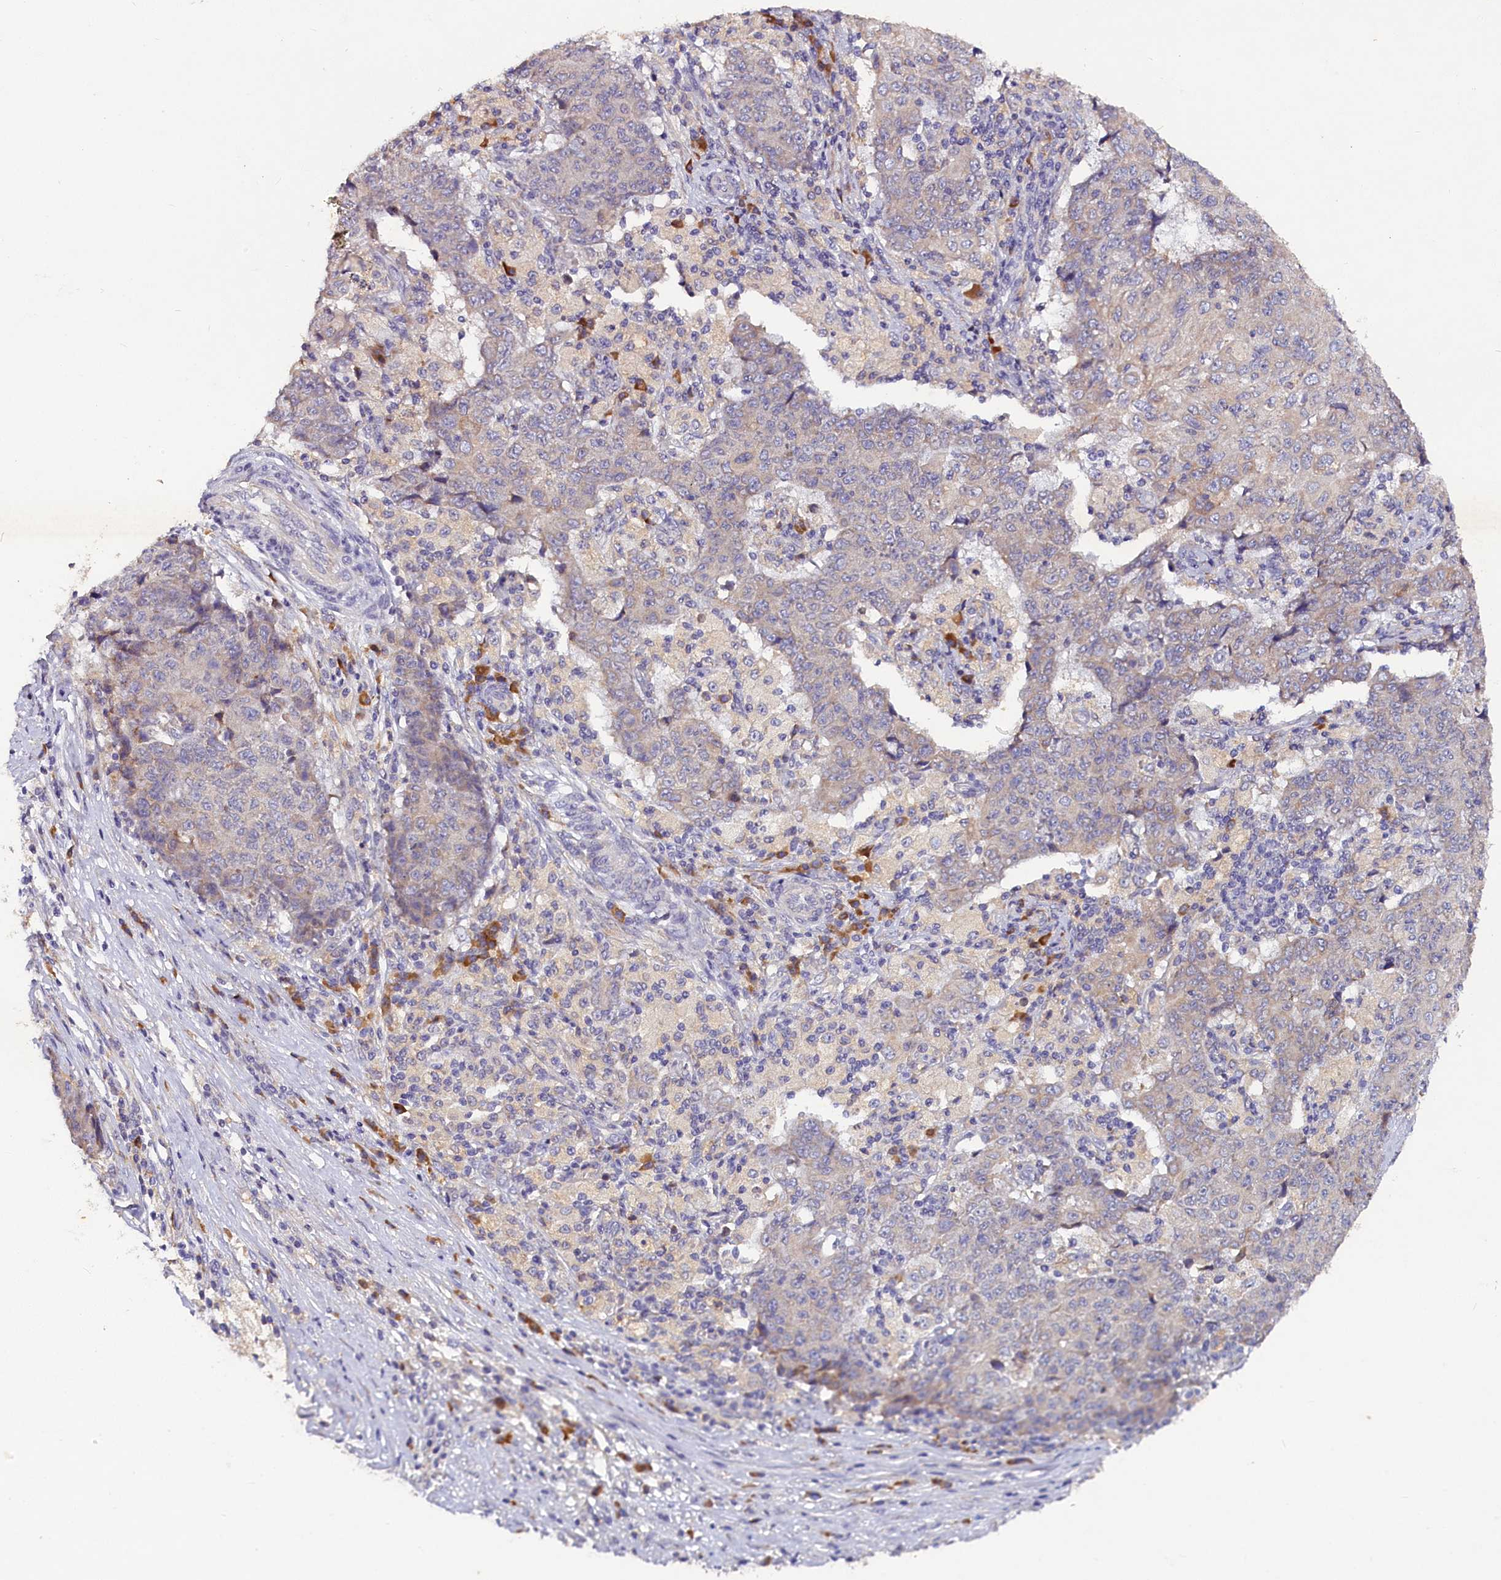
{"staining": {"intensity": "weak", "quantity": "<25%", "location": "cytoplasmic/membranous"}, "tissue": "ovarian cancer", "cell_type": "Tumor cells", "image_type": "cancer", "snomed": [{"axis": "morphology", "description": "Carcinoma, endometroid"}, {"axis": "topography", "description": "Ovary"}], "caption": "There is no significant positivity in tumor cells of endometroid carcinoma (ovarian).", "gene": "ST7L", "patient": {"sex": "female", "age": 42}}